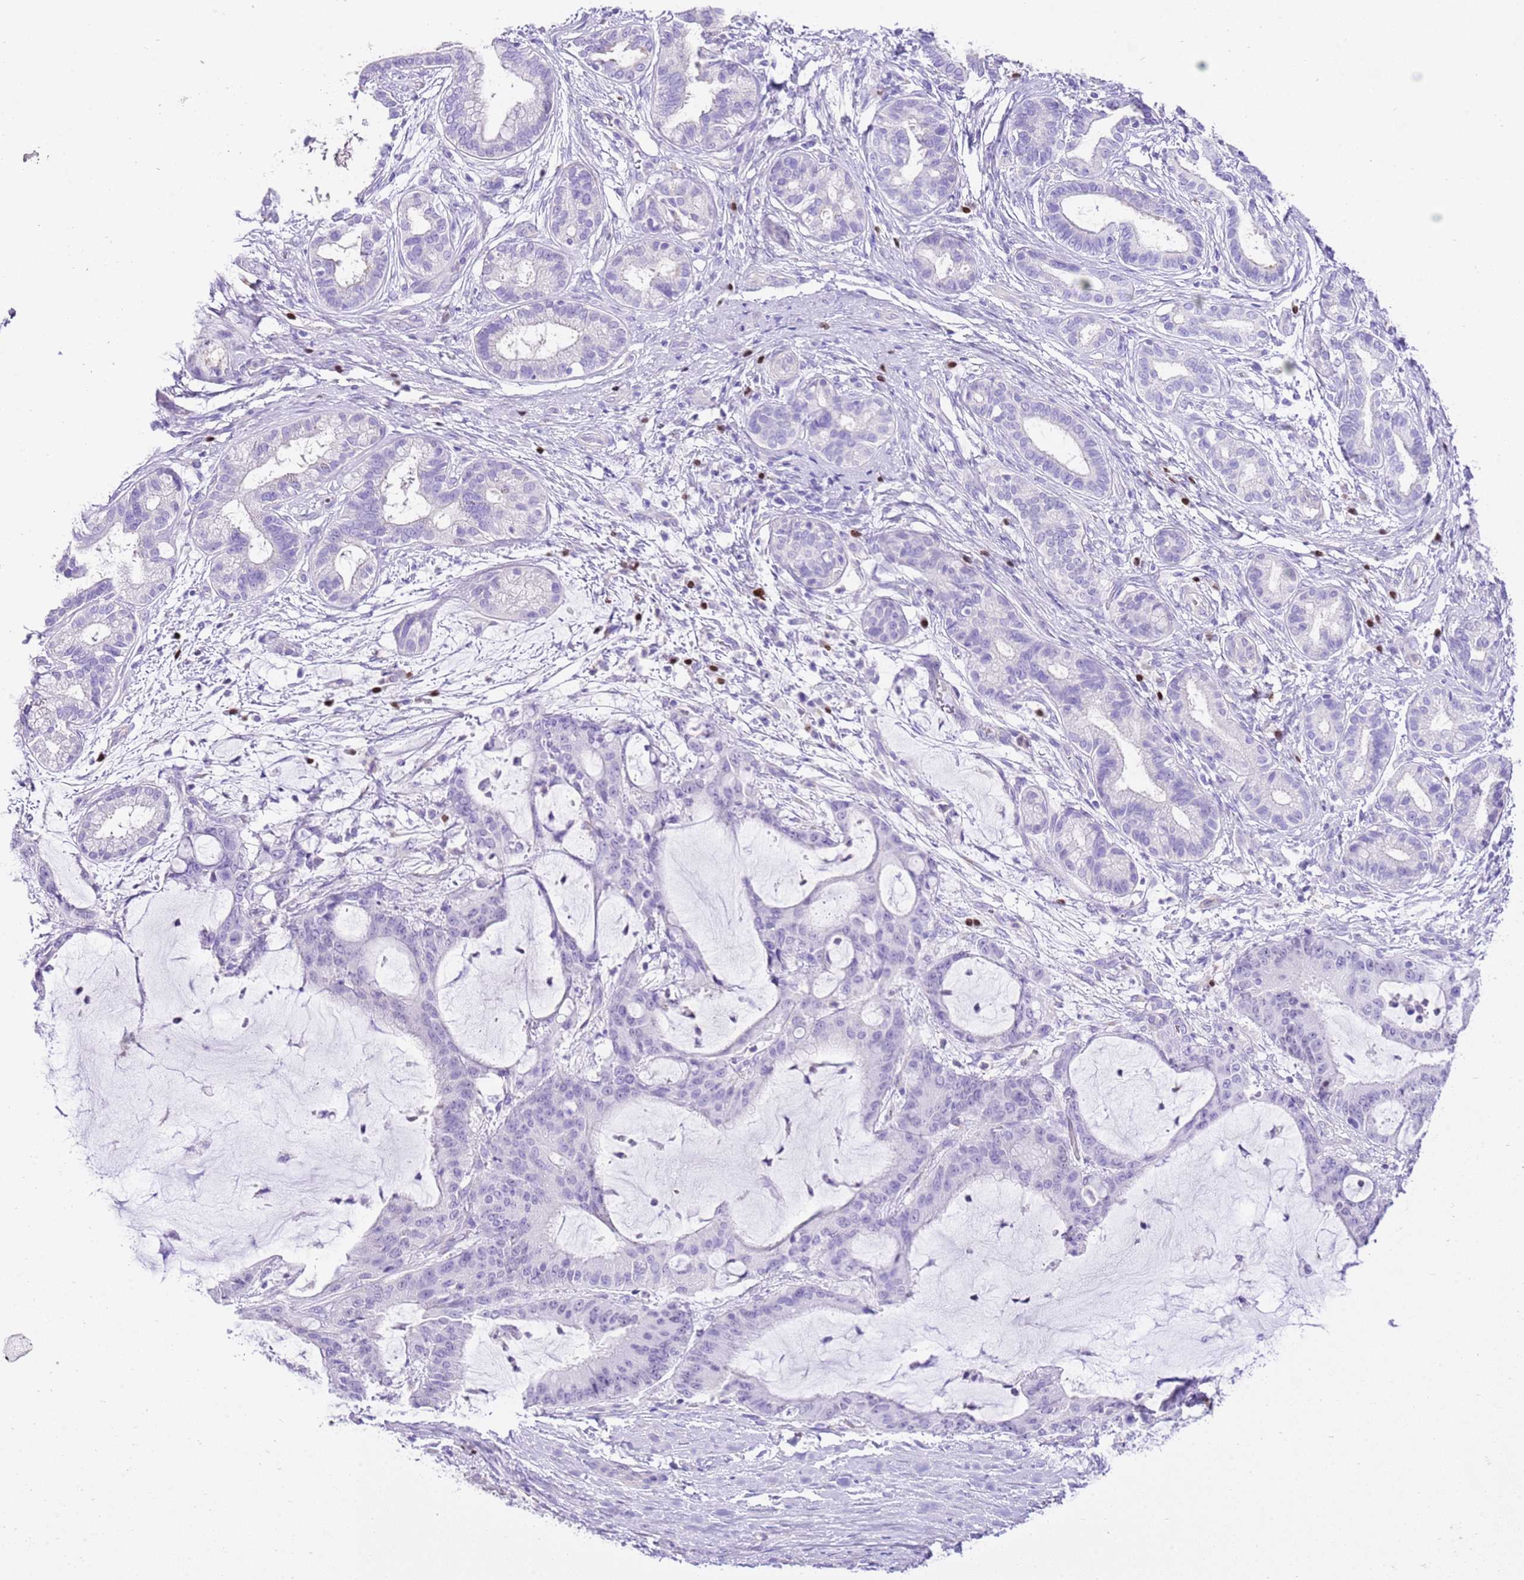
{"staining": {"intensity": "negative", "quantity": "none", "location": "none"}, "tissue": "liver cancer", "cell_type": "Tumor cells", "image_type": "cancer", "snomed": [{"axis": "morphology", "description": "Normal tissue, NOS"}, {"axis": "morphology", "description": "Cholangiocarcinoma"}, {"axis": "topography", "description": "Liver"}, {"axis": "topography", "description": "Peripheral nerve tissue"}], "caption": "This is an immunohistochemistry (IHC) histopathology image of liver cholangiocarcinoma. There is no positivity in tumor cells.", "gene": "BHLHA15", "patient": {"sex": "female", "age": 73}}